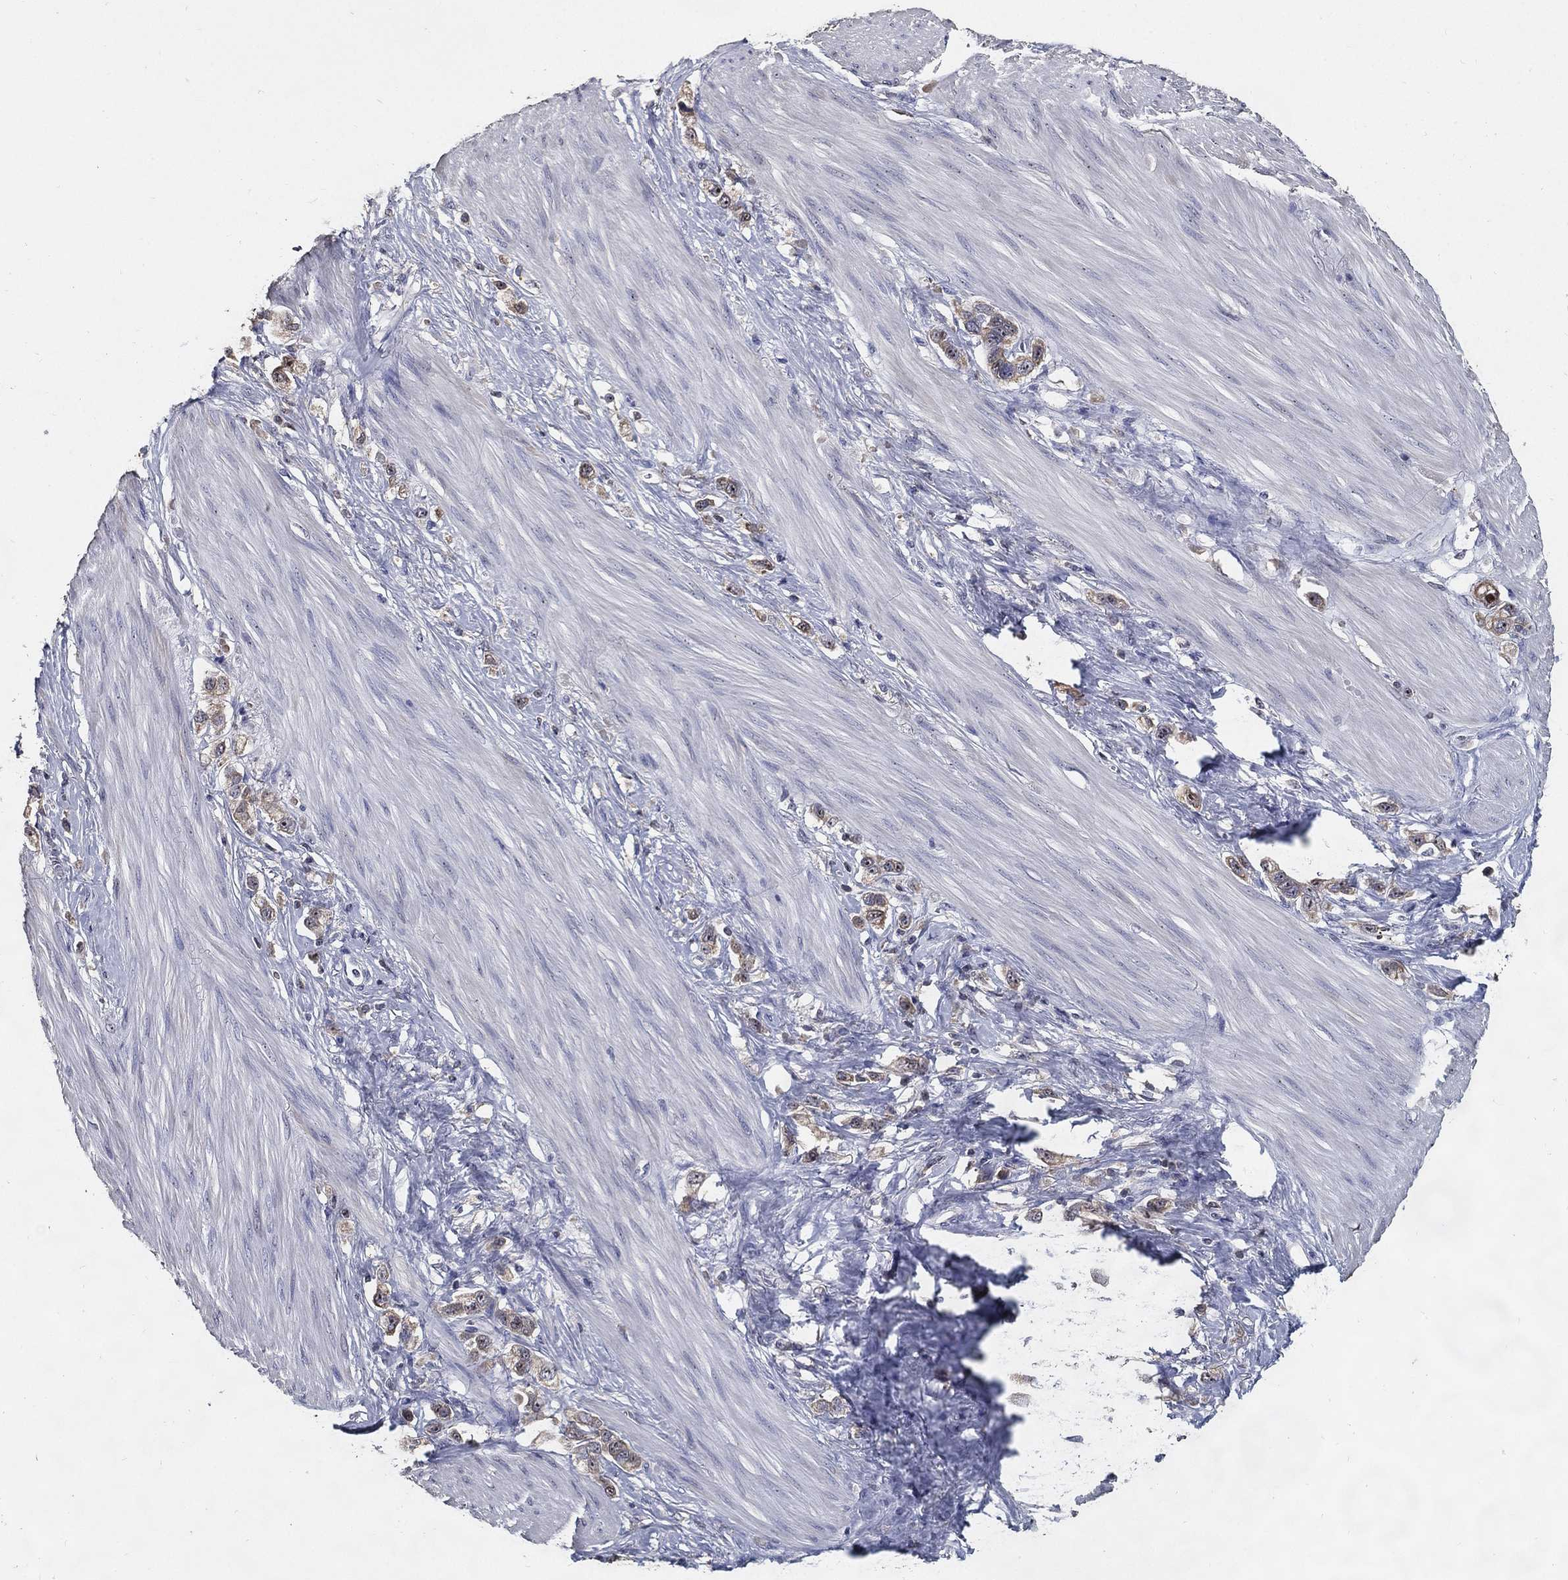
{"staining": {"intensity": "weak", "quantity": "<25%", "location": "cytoplasmic/membranous"}, "tissue": "stomach cancer", "cell_type": "Tumor cells", "image_type": "cancer", "snomed": [{"axis": "morphology", "description": "Normal tissue, NOS"}, {"axis": "morphology", "description": "Adenocarcinoma, NOS"}, {"axis": "morphology", "description": "Adenocarcinoma, High grade"}, {"axis": "topography", "description": "Stomach, upper"}, {"axis": "topography", "description": "Stomach"}], "caption": "IHC histopathology image of human stomach cancer (adenocarcinoma) stained for a protein (brown), which reveals no positivity in tumor cells.", "gene": "EFNA1", "patient": {"sex": "female", "age": 65}}